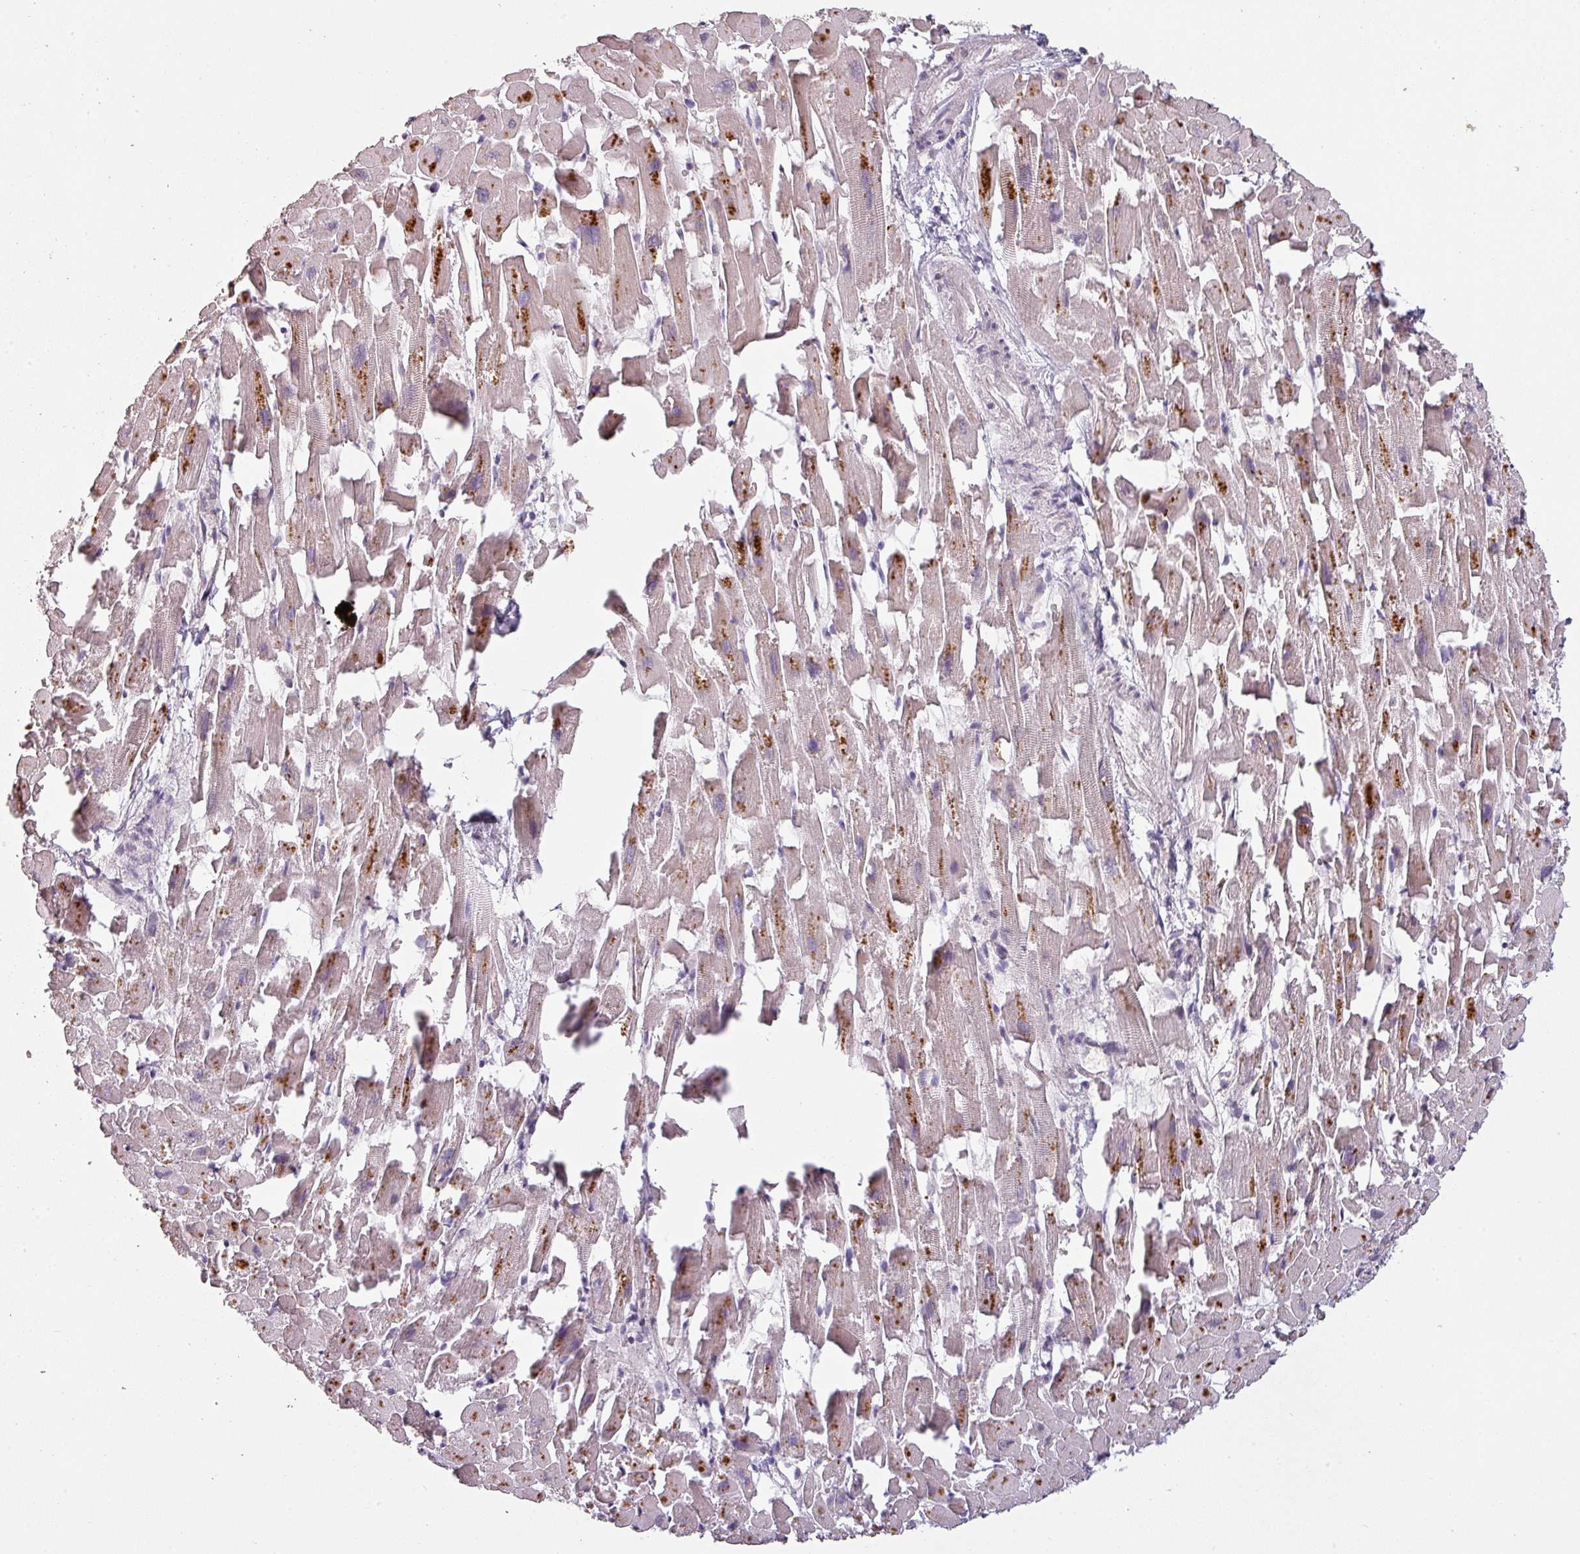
{"staining": {"intensity": "moderate", "quantity": "<25%", "location": "cytoplasmic/membranous"}, "tissue": "heart muscle", "cell_type": "Cardiomyocytes", "image_type": "normal", "snomed": [{"axis": "morphology", "description": "Normal tissue, NOS"}, {"axis": "topography", "description": "Heart"}], "caption": "Heart muscle stained with DAB (3,3'-diaminobenzidine) immunohistochemistry exhibits low levels of moderate cytoplasmic/membranous staining in approximately <25% of cardiomyocytes.", "gene": "LYPLA1", "patient": {"sex": "female", "age": 64}}